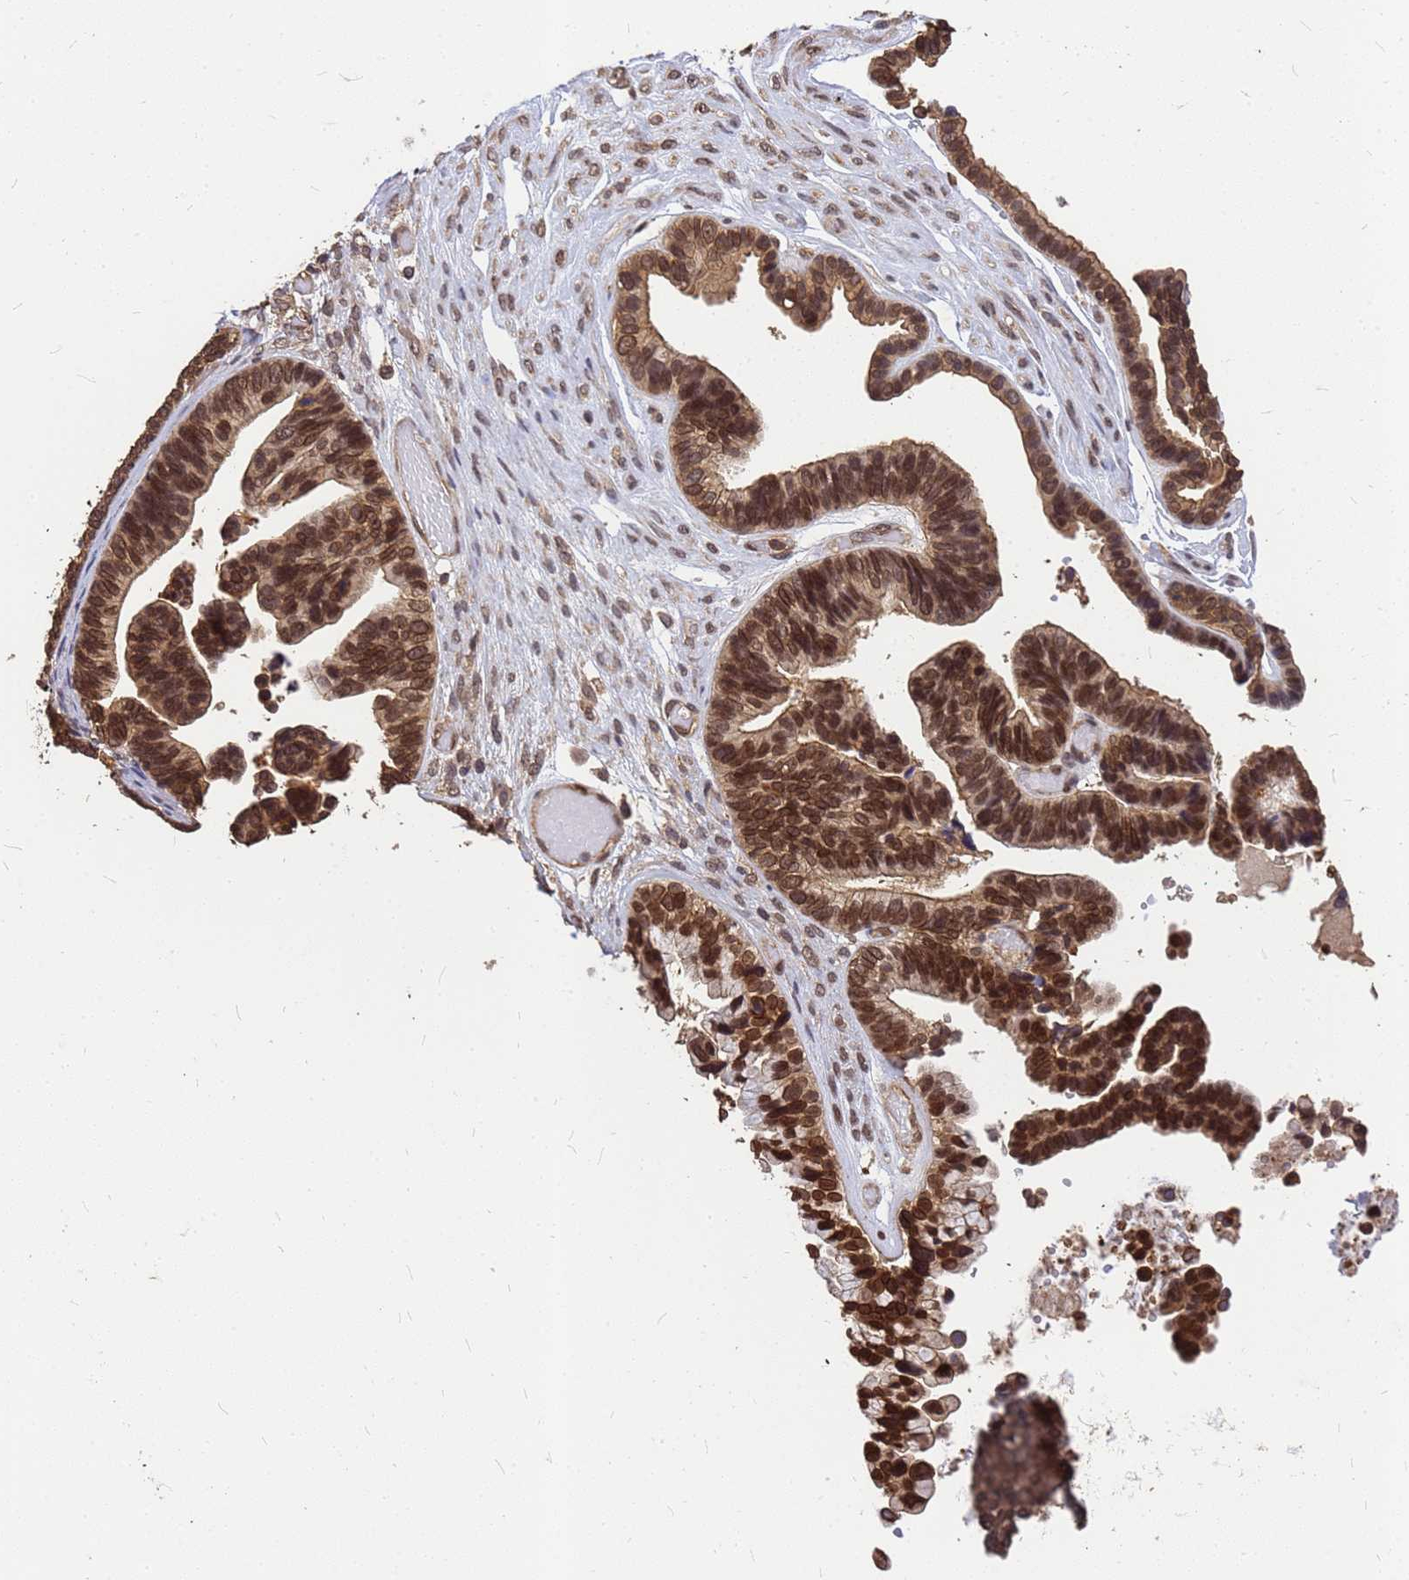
{"staining": {"intensity": "strong", "quantity": ">75%", "location": "cytoplasmic/membranous,nuclear"}, "tissue": "ovarian cancer", "cell_type": "Tumor cells", "image_type": "cancer", "snomed": [{"axis": "morphology", "description": "Cystadenocarcinoma, serous, NOS"}, {"axis": "topography", "description": "Ovary"}], "caption": "Immunohistochemistry (IHC) staining of serous cystadenocarcinoma (ovarian), which shows high levels of strong cytoplasmic/membranous and nuclear staining in approximately >75% of tumor cells indicating strong cytoplasmic/membranous and nuclear protein positivity. The staining was performed using DAB (3,3'-diaminobenzidine) (brown) for protein detection and nuclei were counterstained in hematoxylin (blue).", "gene": "C1orf35", "patient": {"sex": "female", "age": 56}}